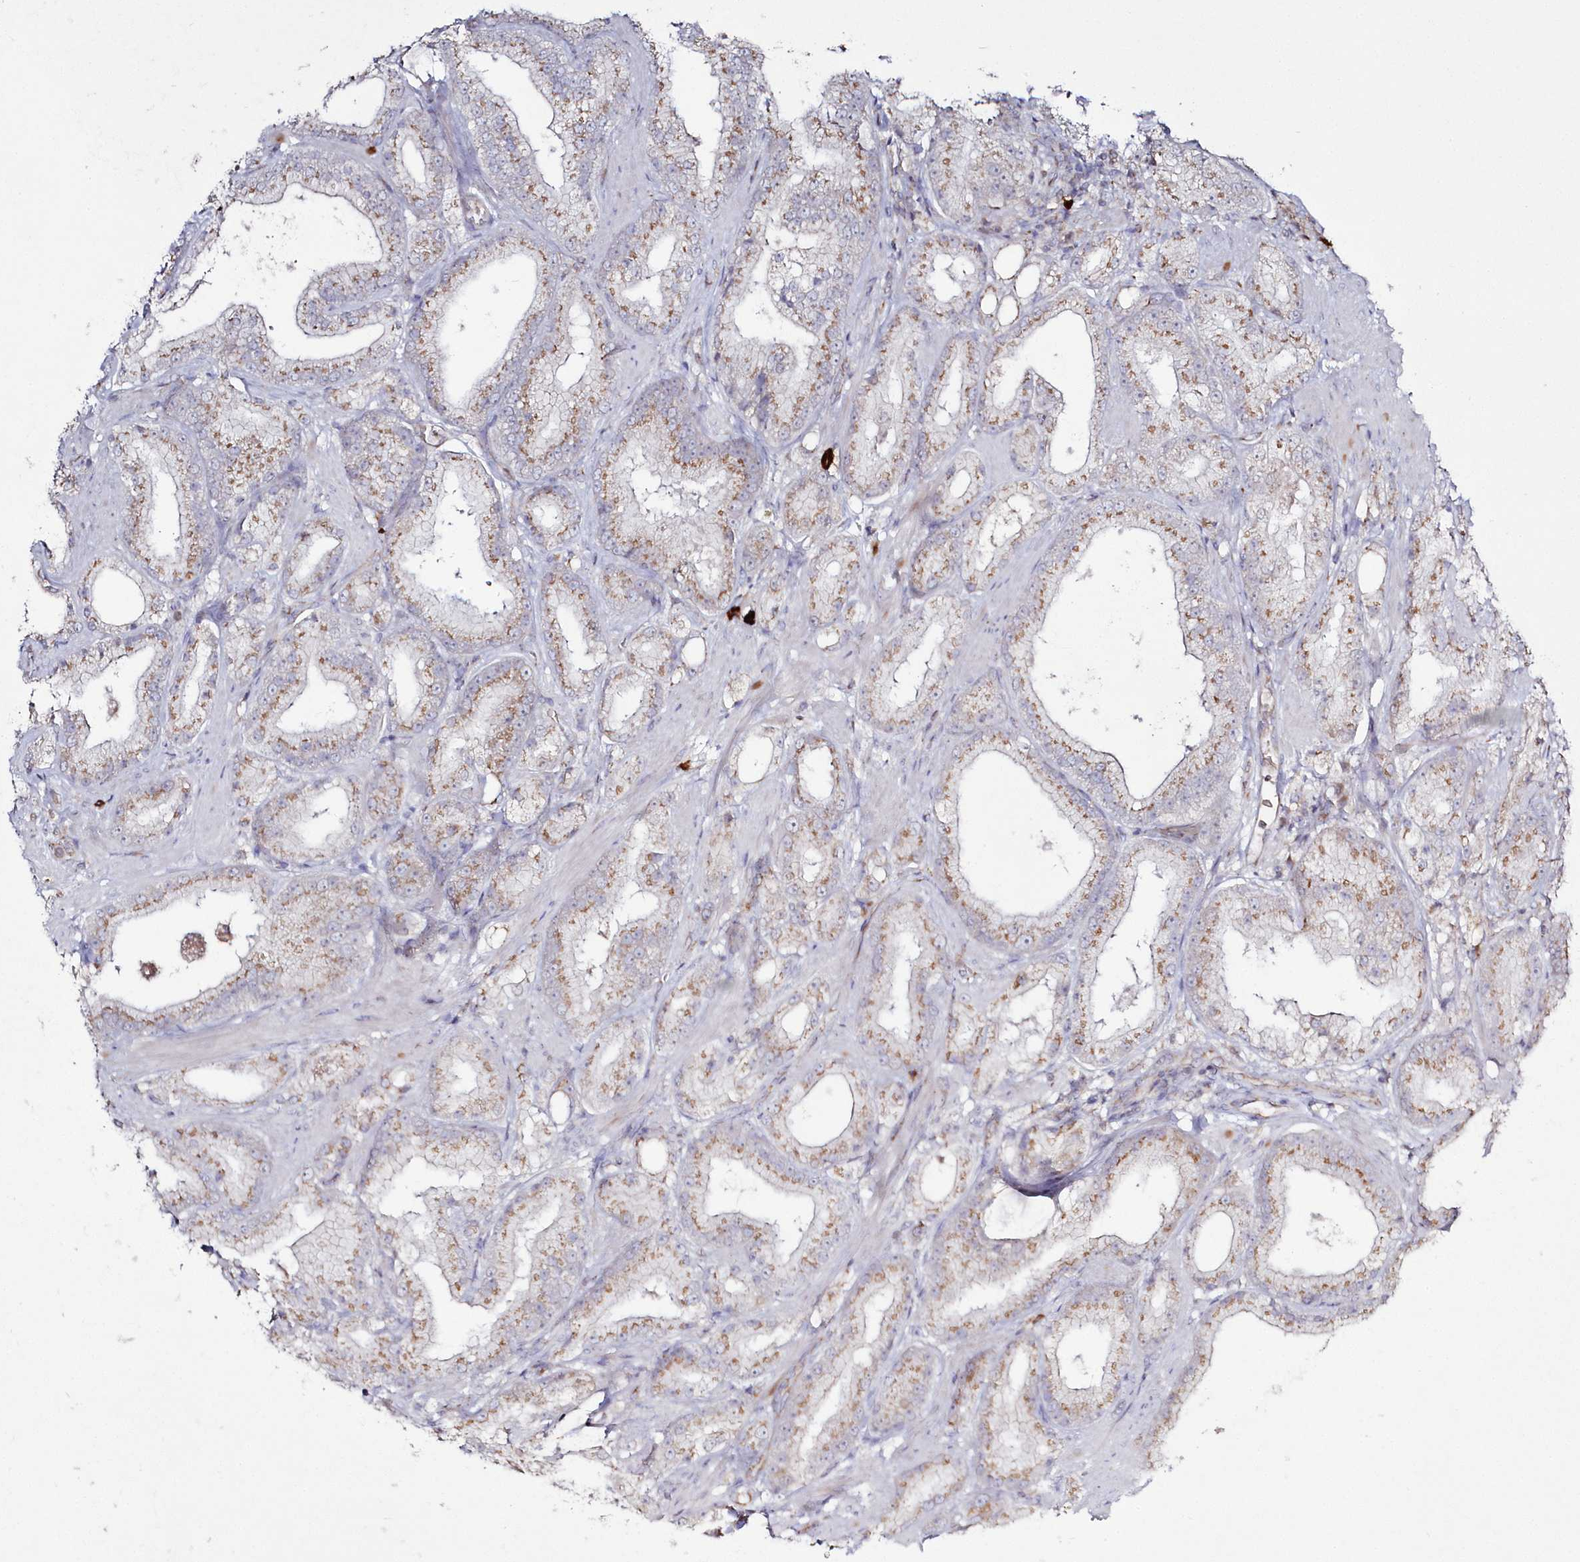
{"staining": {"intensity": "moderate", "quantity": "25%-75%", "location": "cytoplasmic/membranous"}, "tissue": "prostate cancer", "cell_type": "Tumor cells", "image_type": "cancer", "snomed": [{"axis": "morphology", "description": "Adenocarcinoma, Low grade"}, {"axis": "topography", "description": "Prostate"}], "caption": "Prostate cancer stained for a protein (brown) displays moderate cytoplasmic/membranous positive staining in about 25%-75% of tumor cells.", "gene": "ARSB", "patient": {"sex": "male", "age": 67}}